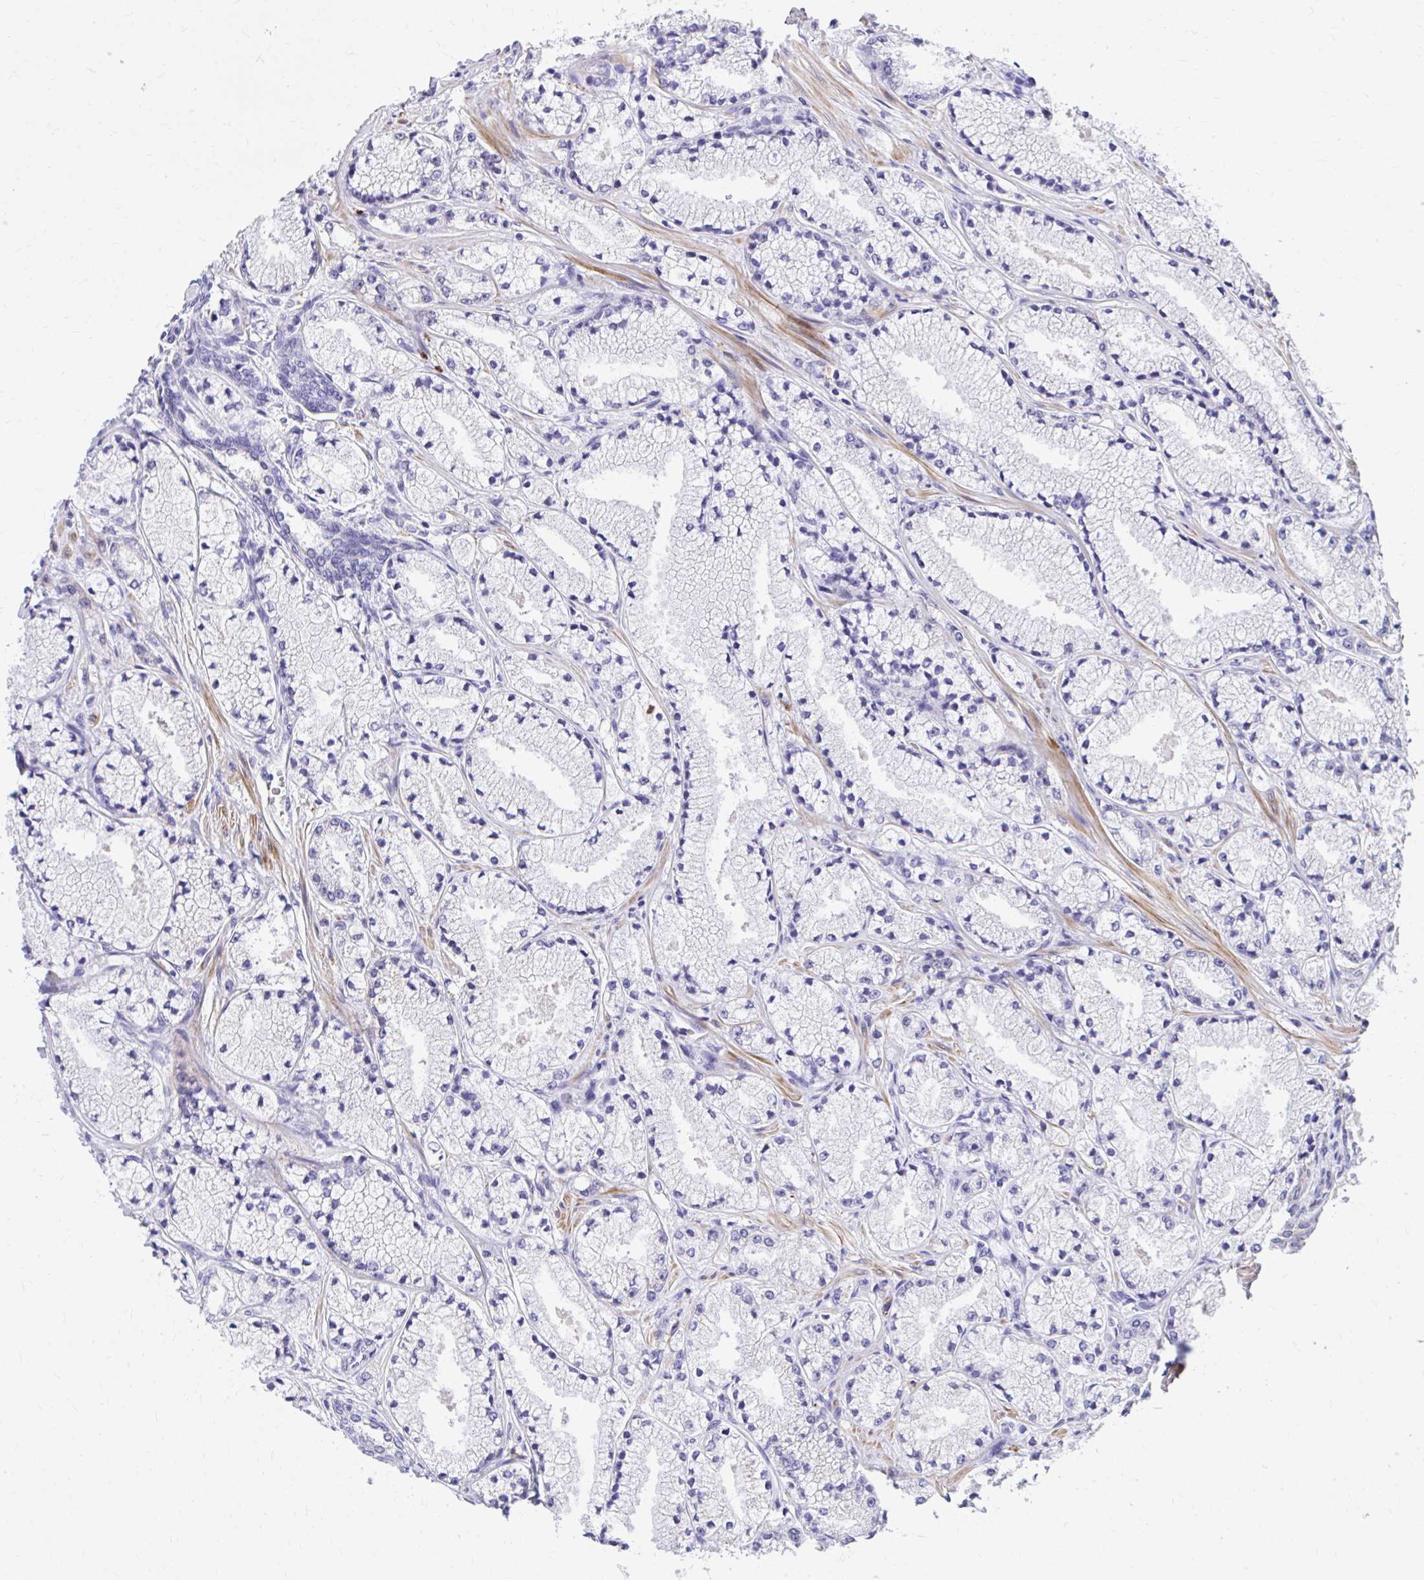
{"staining": {"intensity": "negative", "quantity": "none", "location": "none"}, "tissue": "prostate cancer", "cell_type": "Tumor cells", "image_type": "cancer", "snomed": [{"axis": "morphology", "description": "Adenocarcinoma, High grade"}, {"axis": "topography", "description": "Prostate"}], "caption": "The micrograph reveals no significant expression in tumor cells of prostate cancer.", "gene": "ZBTB25", "patient": {"sex": "male", "age": 63}}